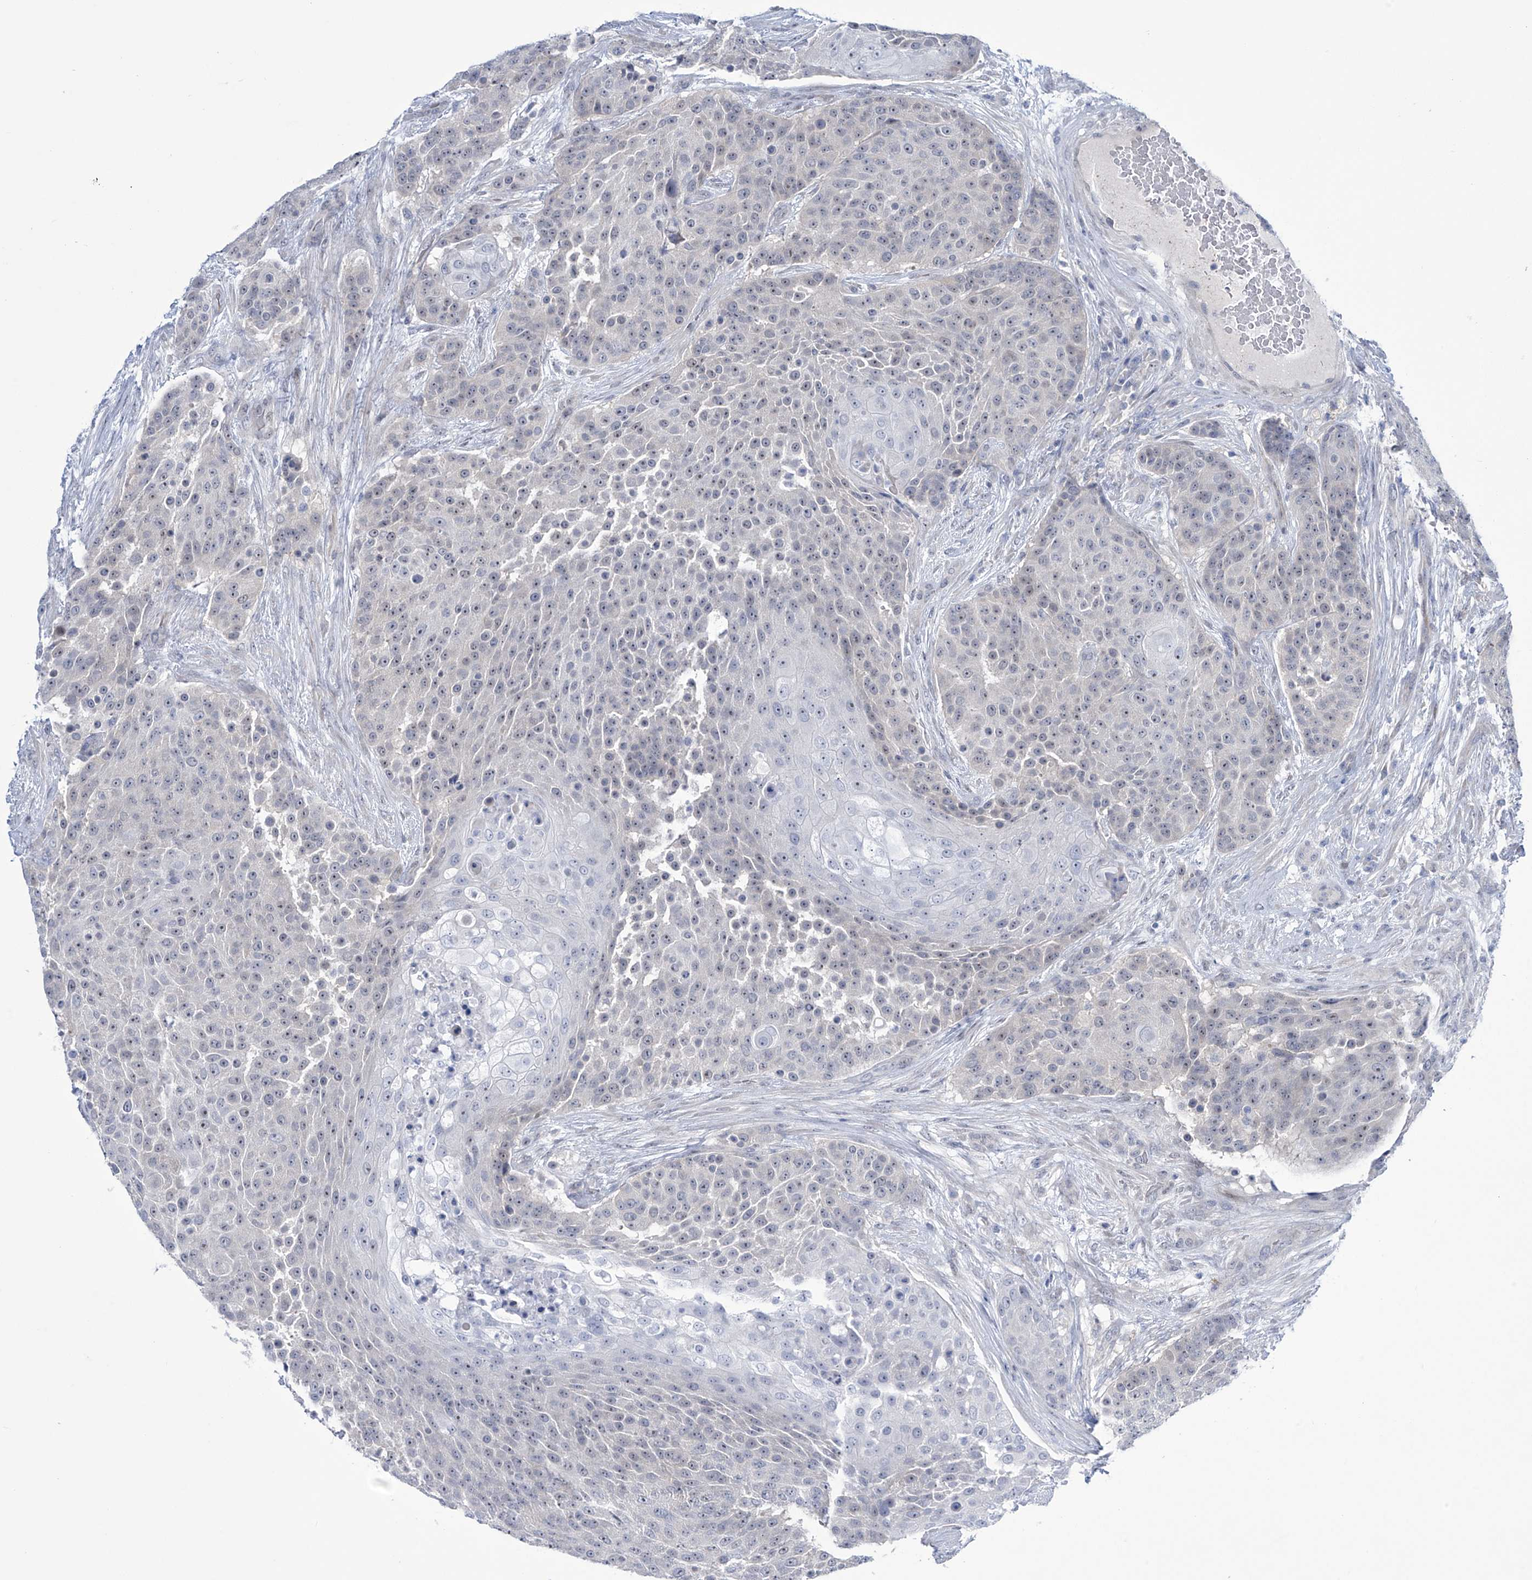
{"staining": {"intensity": "weak", "quantity": "25%-75%", "location": "nuclear"}, "tissue": "urothelial cancer", "cell_type": "Tumor cells", "image_type": "cancer", "snomed": [{"axis": "morphology", "description": "Urothelial carcinoma, High grade"}, {"axis": "topography", "description": "Urinary bladder"}], "caption": "Protein analysis of urothelial cancer tissue exhibits weak nuclear expression in approximately 25%-75% of tumor cells.", "gene": "TRIM60", "patient": {"sex": "female", "age": 63}}